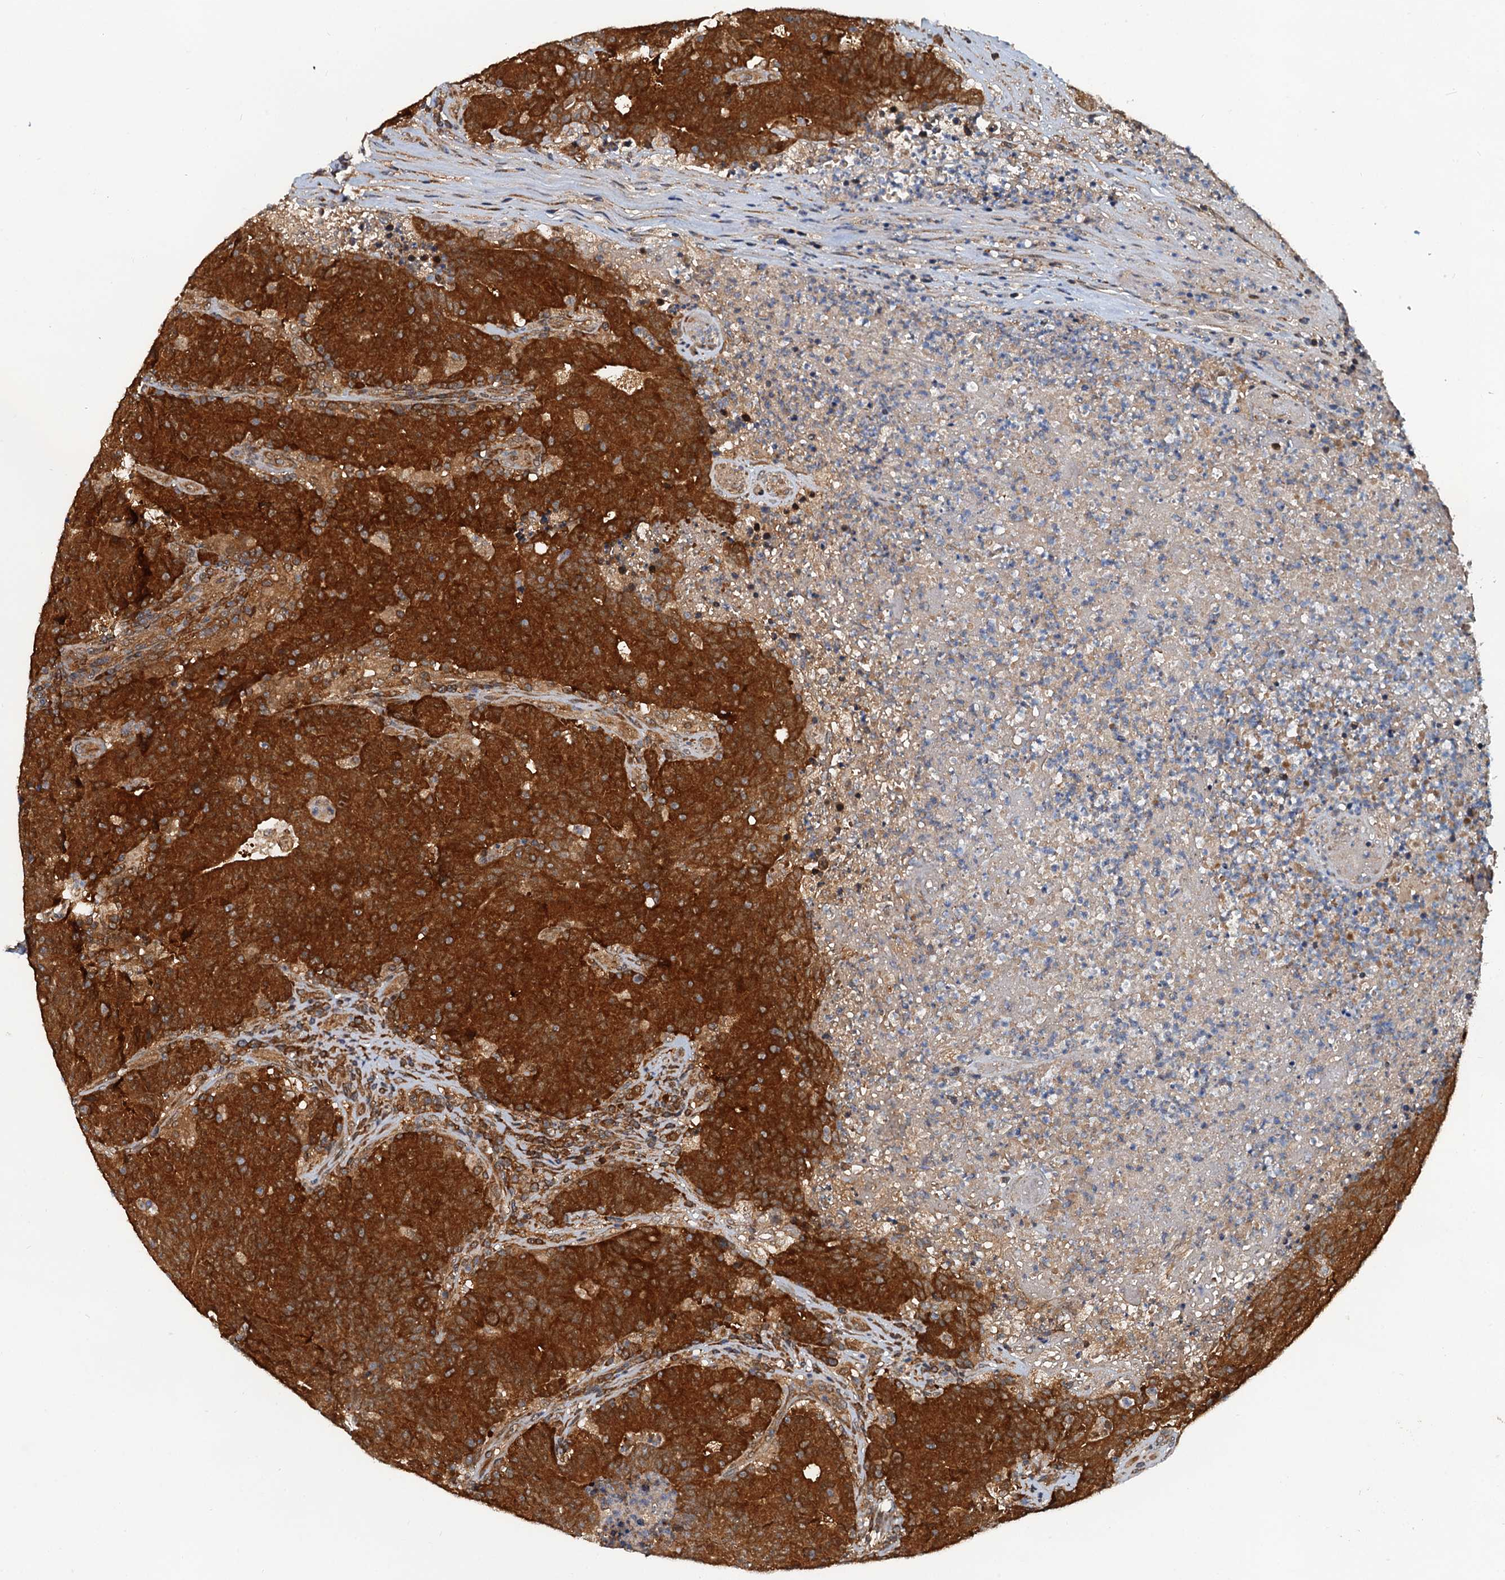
{"staining": {"intensity": "strong", "quantity": ">75%", "location": "cytoplasmic/membranous"}, "tissue": "colorectal cancer", "cell_type": "Tumor cells", "image_type": "cancer", "snomed": [{"axis": "morphology", "description": "Adenocarcinoma, NOS"}, {"axis": "topography", "description": "Colon"}], "caption": "Brown immunohistochemical staining in human colorectal adenocarcinoma shows strong cytoplasmic/membranous expression in about >75% of tumor cells. (DAB (3,3'-diaminobenzidine) = brown stain, brightfield microscopy at high magnification).", "gene": "AAGAB", "patient": {"sex": "female", "age": 75}}